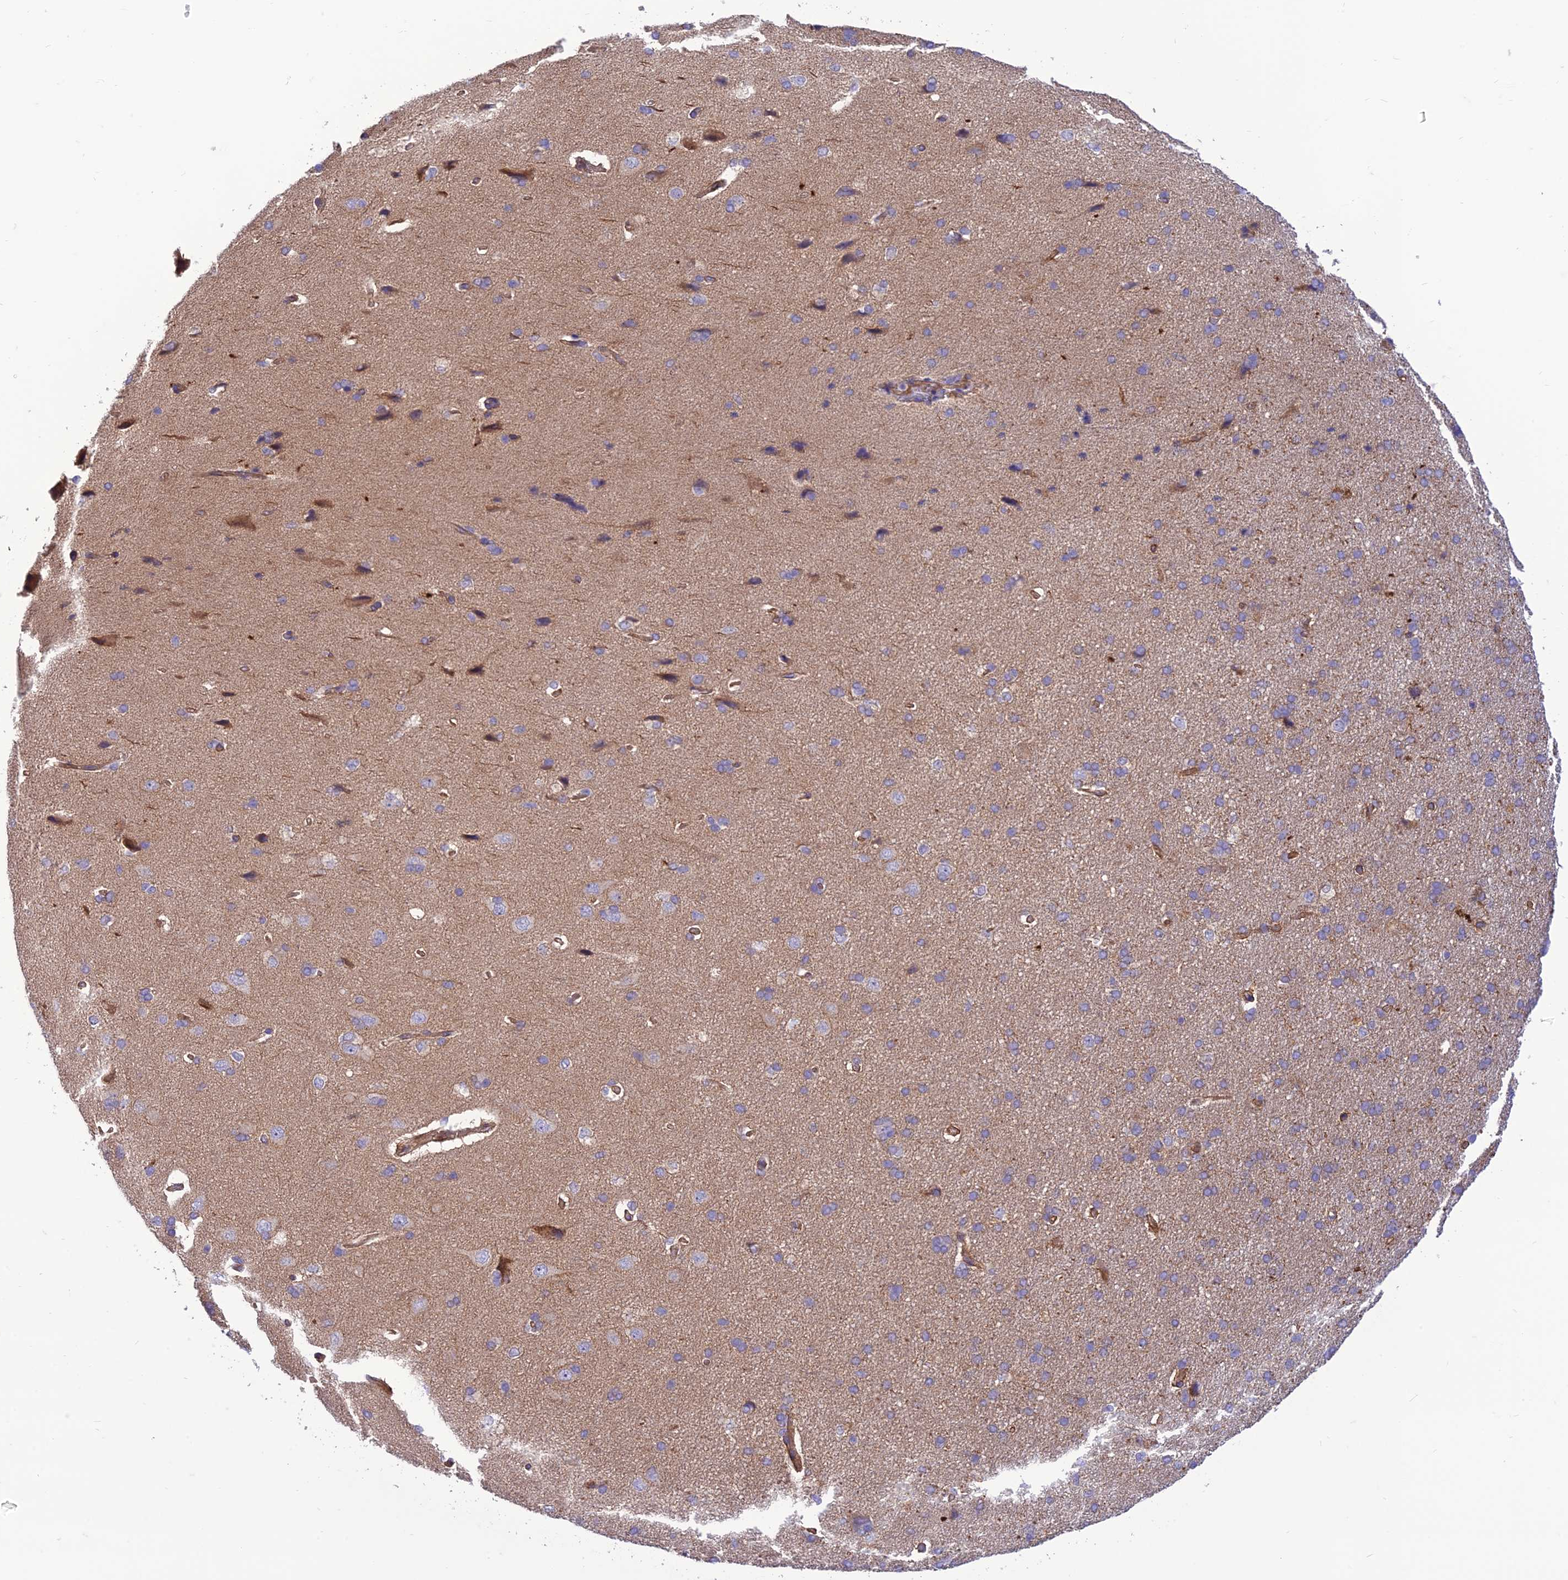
{"staining": {"intensity": "moderate", "quantity": "25%-75%", "location": "cytoplasmic/membranous"}, "tissue": "cerebral cortex", "cell_type": "Endothelial cells", "image_type": "normal", "snomed": [{"axis": "morphology", "description": "Normal tissue, NOS"}, {"axis": "topography", "description": "Cerebral cortex"}], "caption": "Immunohistochemical staining of benign human cerebral cortex reveals medium levels of moderate cytoplasmic/membranous staining in about 25%-75% of endothelial cells. The staining was performed using DAB to visualize the protein expression in brown, while the nuclei were stained in blue with hematoxylin (Magnification: 20x).", "gene": "HPSE2", "patient": {"sex": "male", "age": 62}}